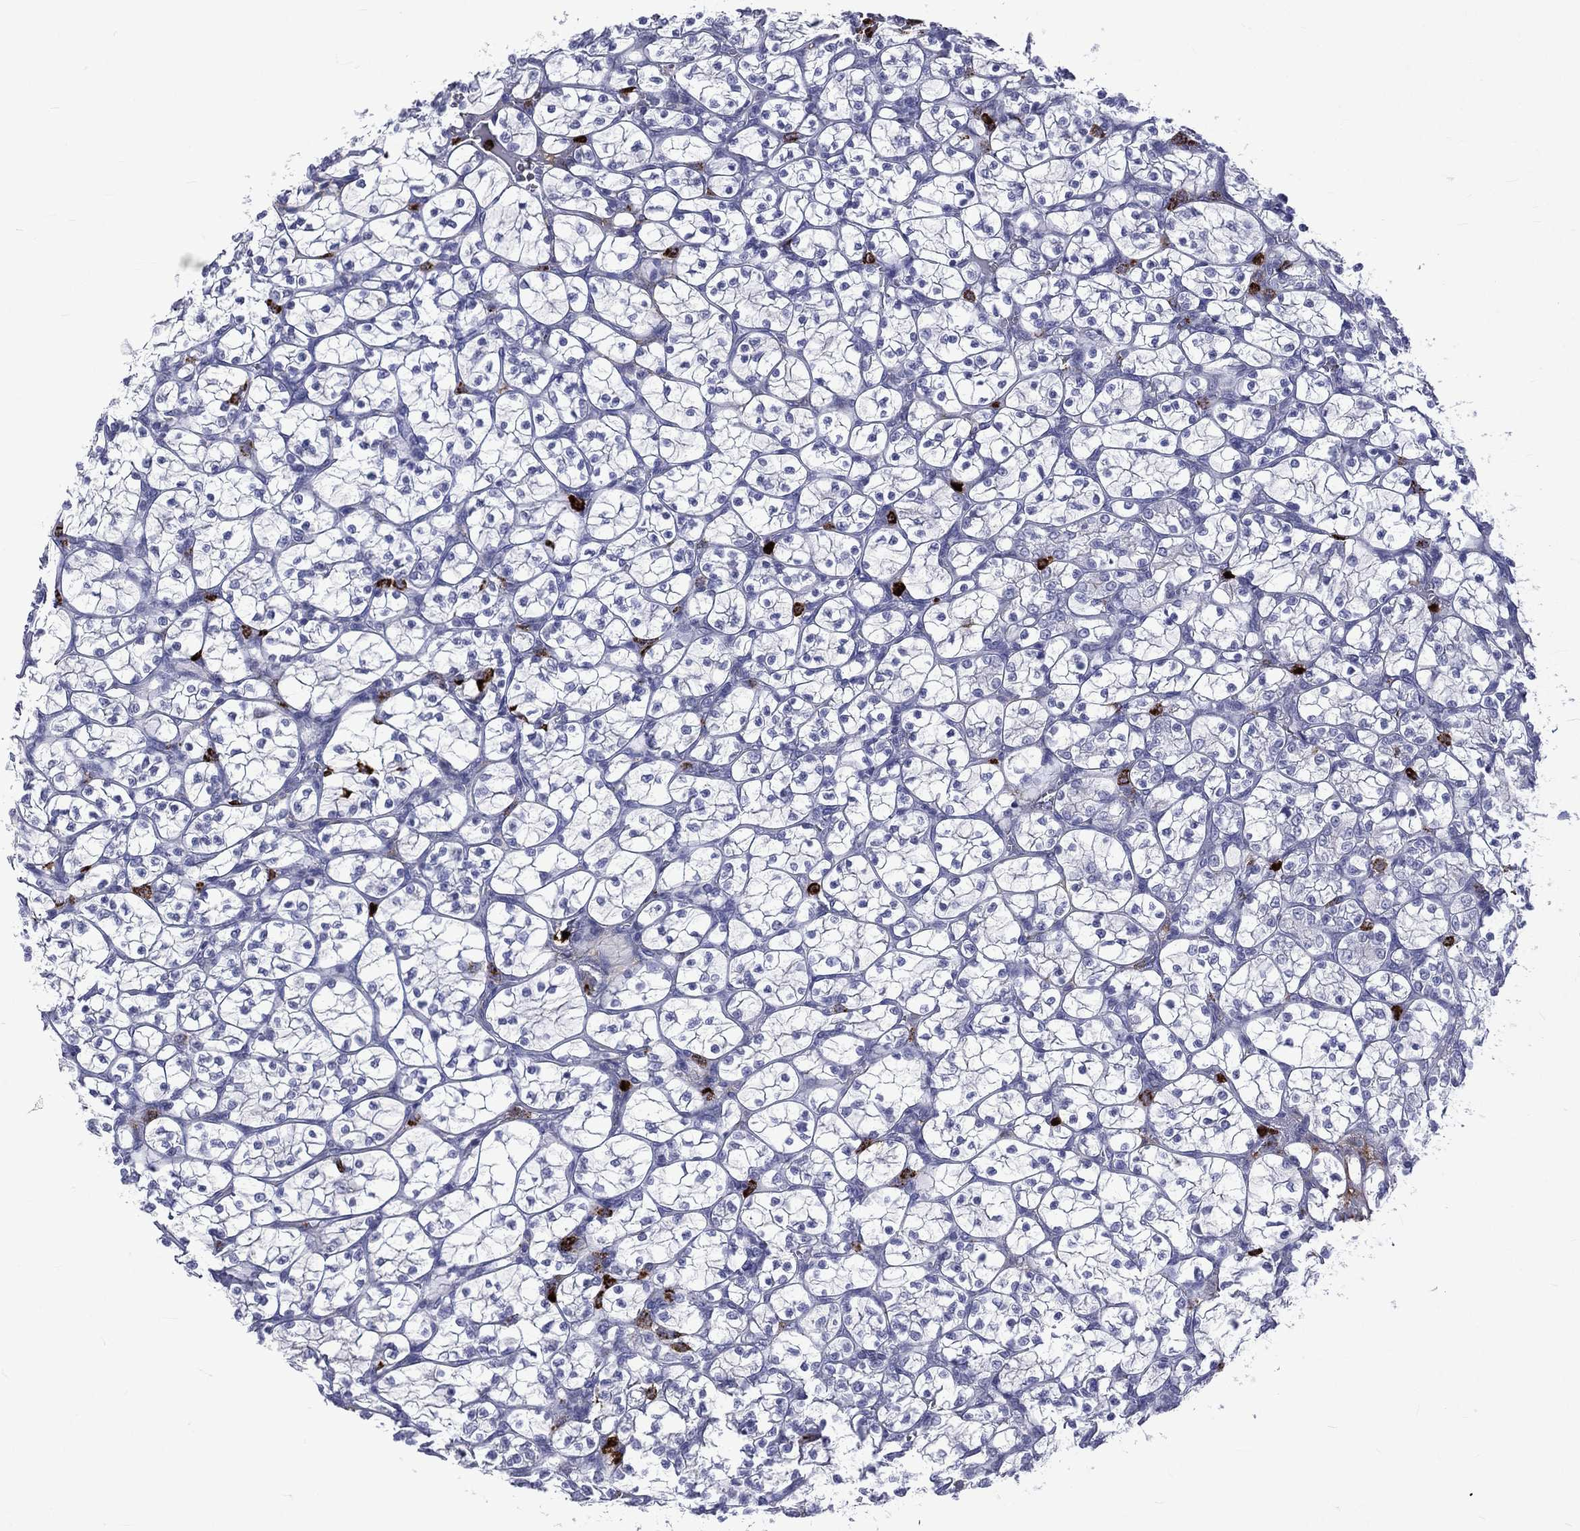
{"staining": {"intensity": "negative", "quantity": "none", "location": "none"}, "tissue": "renal cancer", "cell_type": "Tumor cells", "image_type": "cancer", "snomed": [{"axis": "morphology", "description": "Adenocarcinoma, NOS"}, {"axis": "topography", "description": "Kidney"}], "caption": "IHC of human renal cancer (adenocarcinoma) exhibits no positivity in tumor cells.", "gene": "ELANE", "patient": {"sex": "female", "age": 89}}